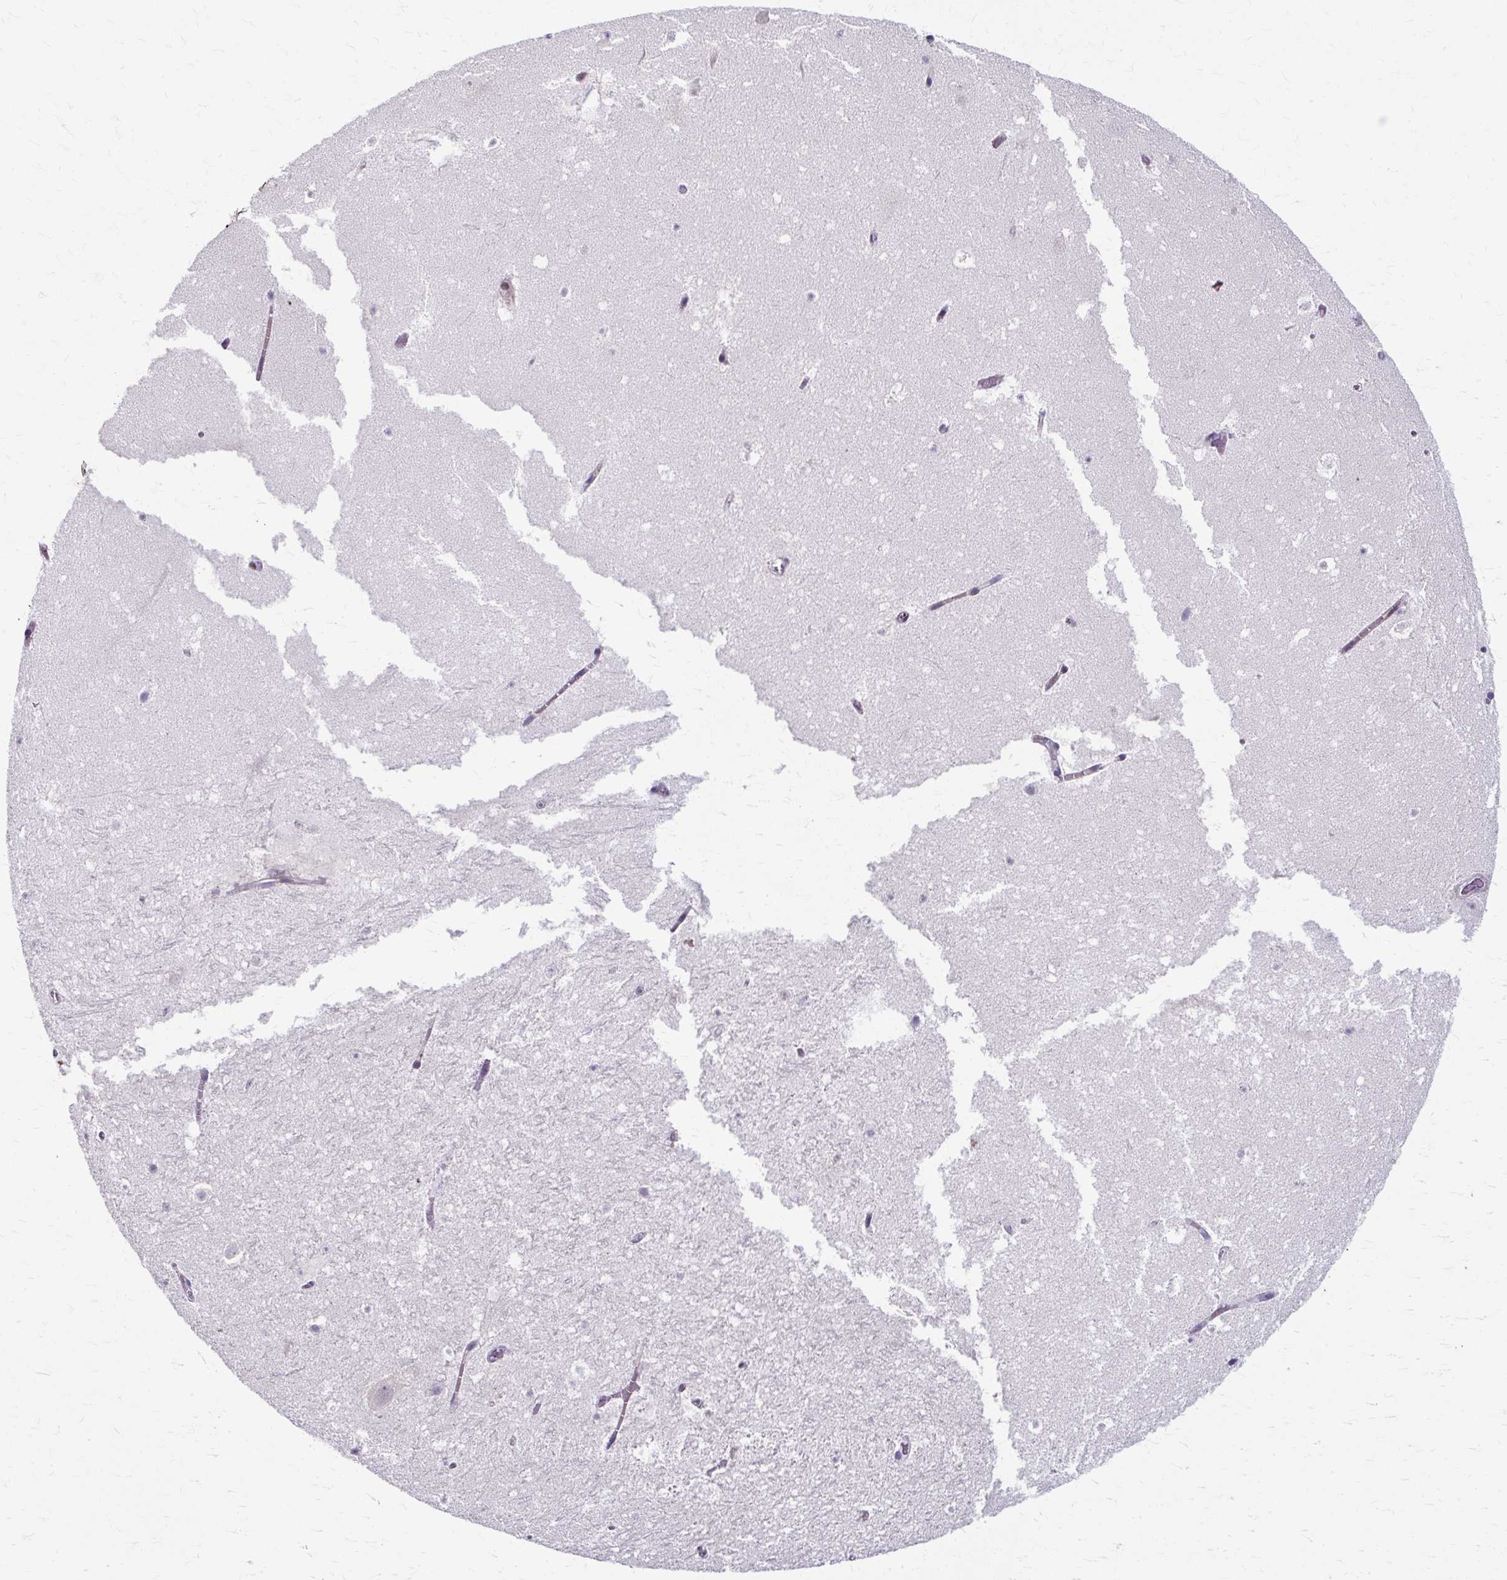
{"staining": {"intensity": "negative", "quantity": "none", "location": "none"}, "tissue": "hippocampus", "cell_type": "Glial cells", "image_type": "normal", "snomed": [{"axis": "morphology", "description": "Normal tissue, NOS"}, {"axis": "topography", "description": "Hippocampus"}], "caption": "Hippocampus was stained to show a protein in brown. There is no significant staining in glial cells. The staining was performed using DAB to visualize the protein expression in brown, while the nuclei were stained in blue with hematoxylin (Magnification: 20x).", "gene": "ZNF555", "patient": {"sex": "female", "age": 42}}